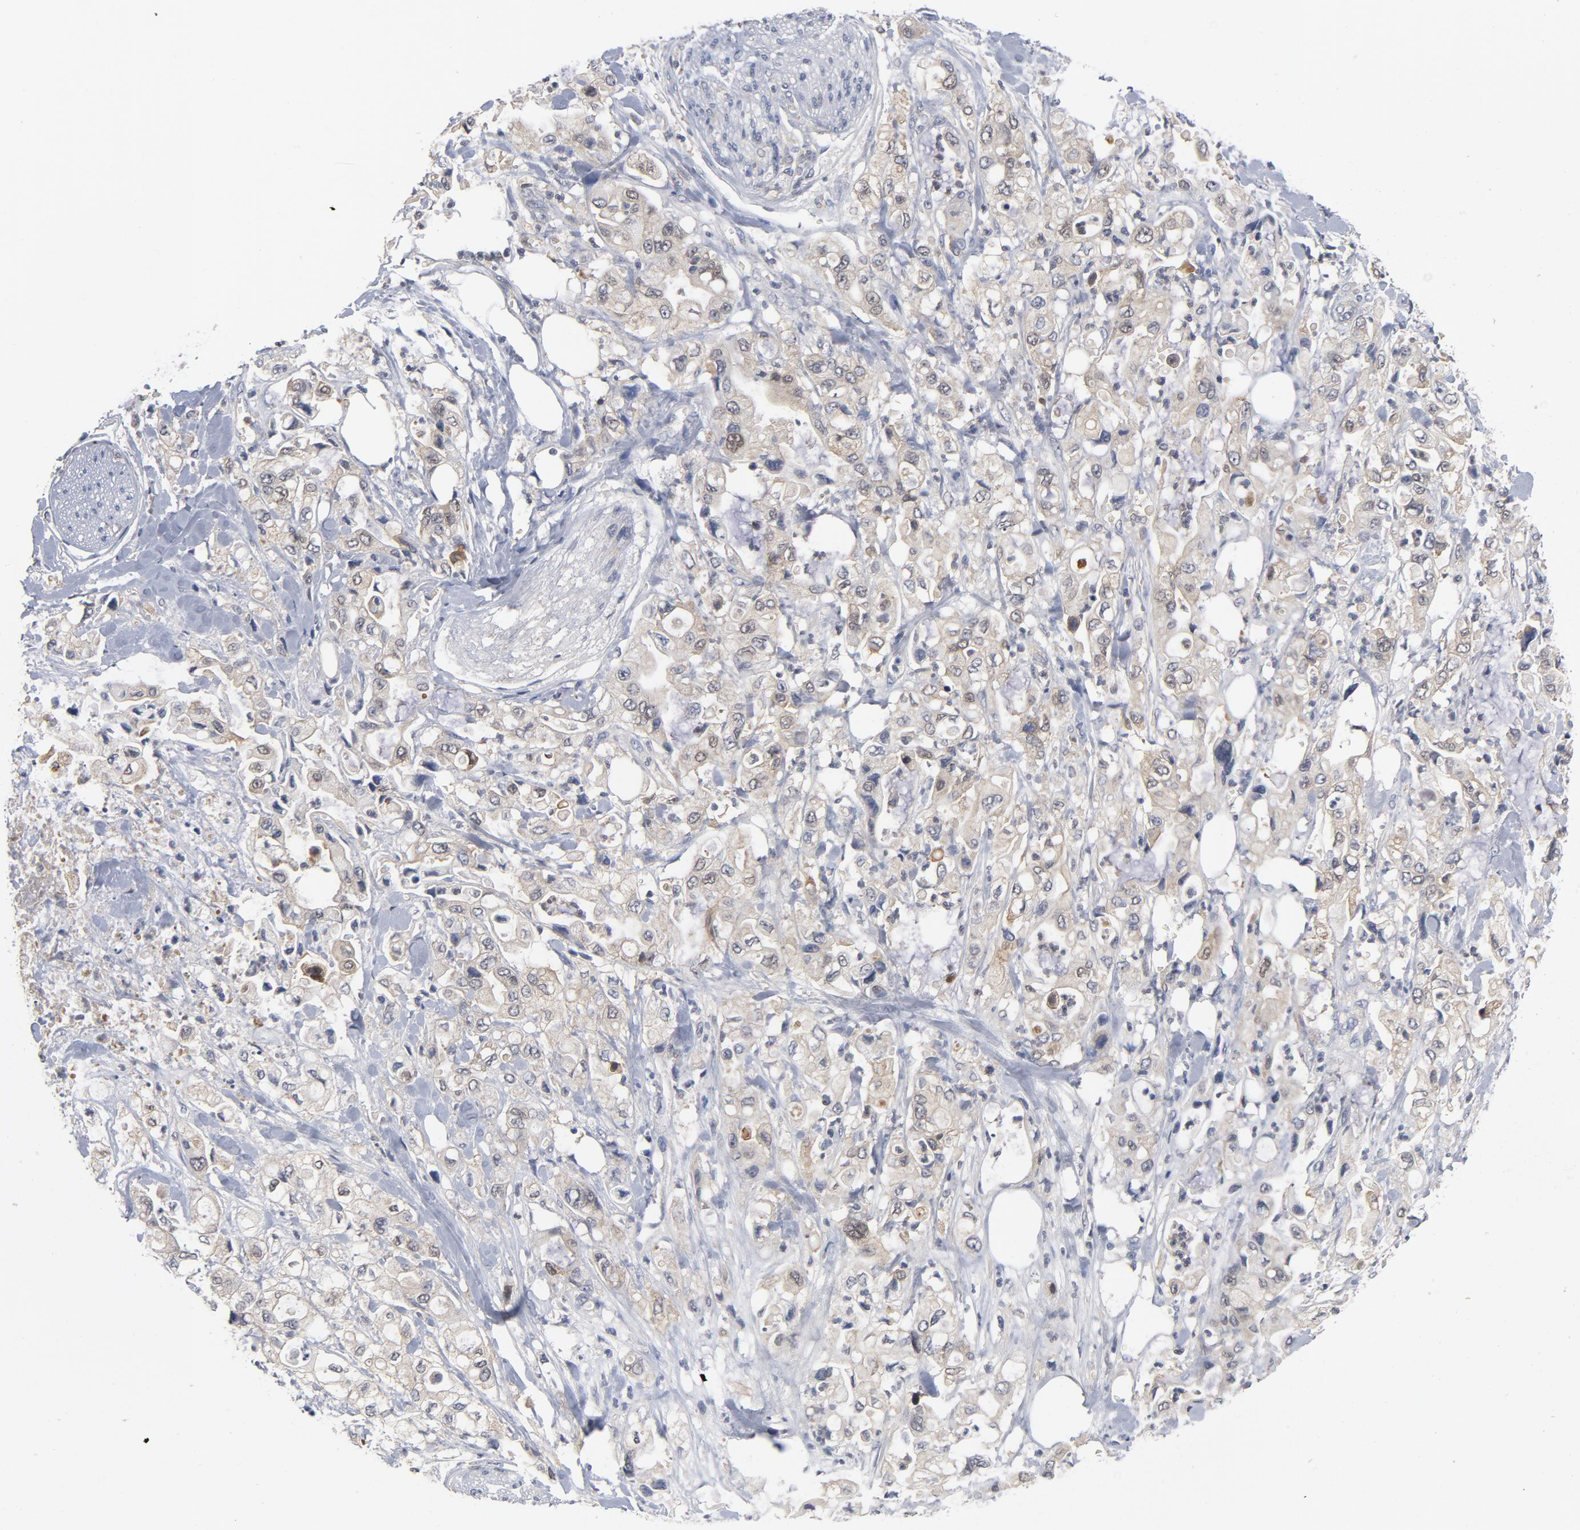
{"staining": {"intensity": "negative", "quantity": "none", "location": "none"}, "tissue": "pancreatic cancer", "cell_type": "Tumor cells", "image_type": "cancer", "snomed": [{"axis": "morphology", "description": "Adenocarcinoma, NOS"}, {"axis": "topography", "description": "Pancreas"}], "caption": "Immunohistochemistry (IHC) histopathology image of pancreatic adenocarcinoma stained for a protein (brown), which shows no positivity in tumor cells.", "gene": "TRADD", "patient": {"sex": "male", "age": 70}}